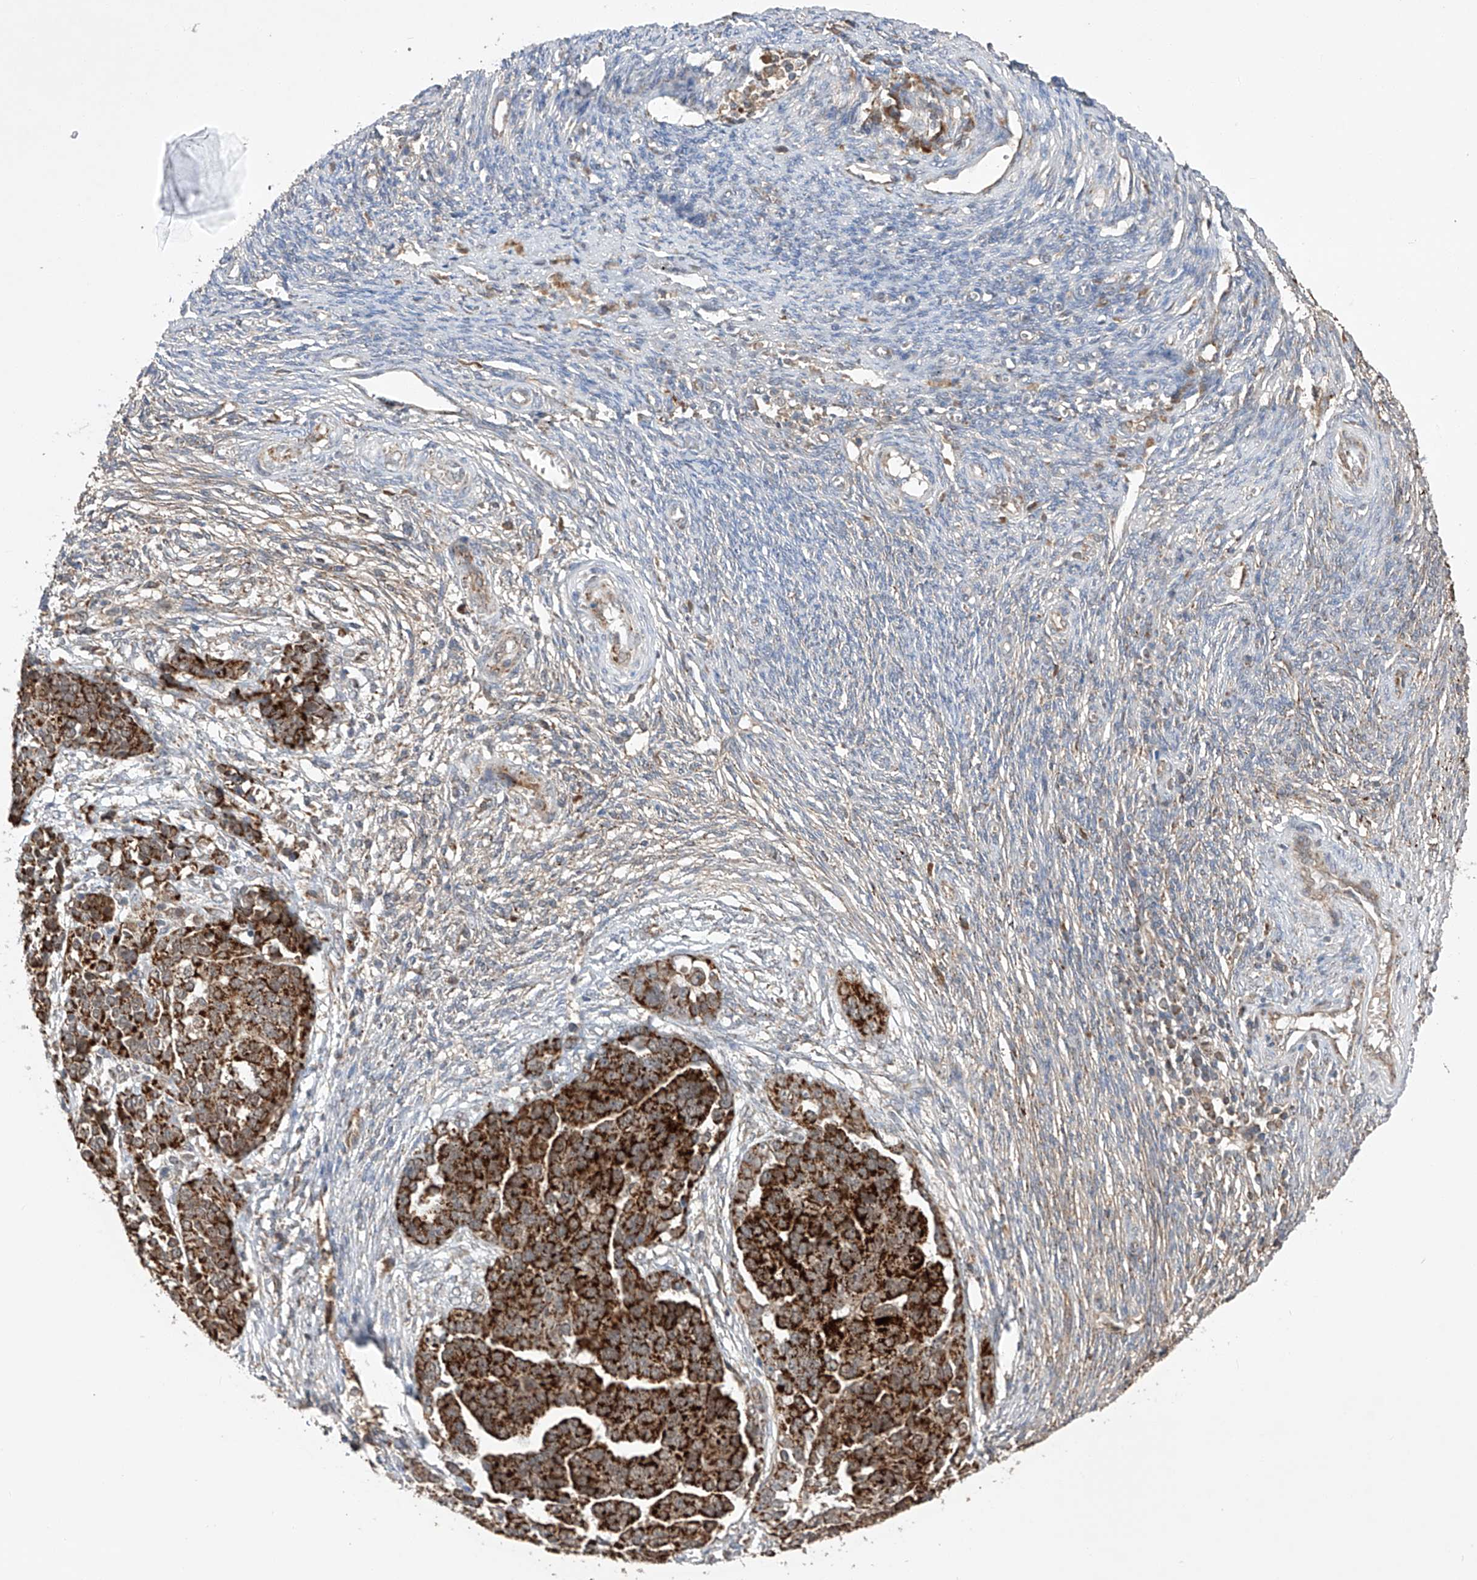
{"staining": {"intensity": "strong", "quantity": ">75%", "location": "cytoplasmic/membranous"}, "tissue": "ovarian cancer", "cell_type": "Tumor cells", "image_type": "cancer", "snomed": [{"axis": "morphology", "description": "Cystadenocarcinoma, serous, NOS"}, {"axis": "topography", "description": "Ovary"}], "caption": "Ovarian serous cystadenocarcinoma was stained to show a protein in brown. There is high levels of strong cytoplasmic/membranous positivity in about >75% of tumor cells.", "gene": "SDHAF4", "patient": {"sex": "female", "age": 44}}